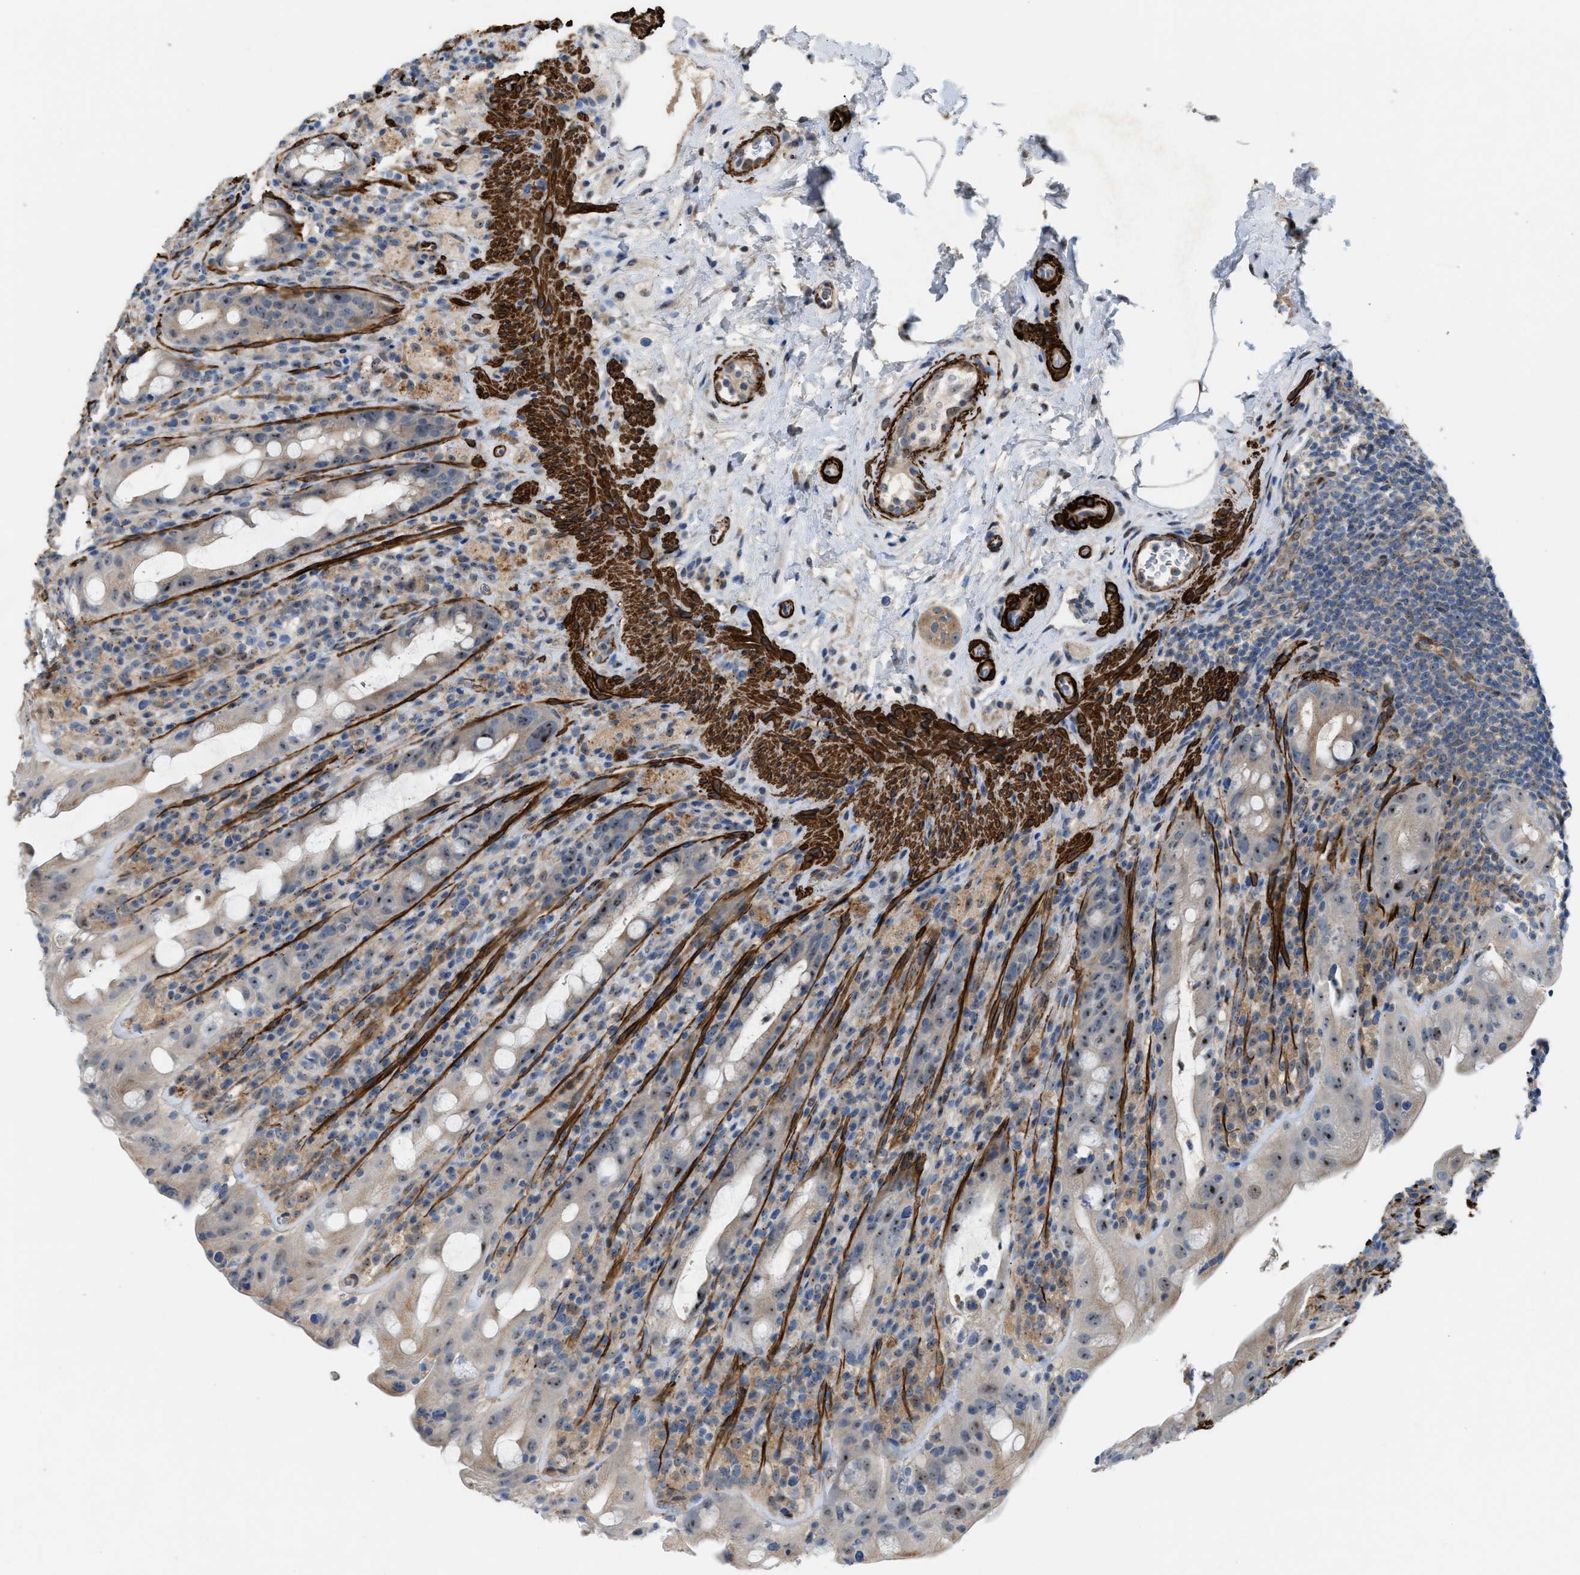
{"staining": {"intensity": "moderate", "quantity": "<25%", "location": "nuclear"}, "tissue": "rectum", "cell_type": "Glandular cells", "image_type": "normal", "snomed": [{"axis": "morphology", "description": "Normal tissue, NOS"}, {"axis": "topography", "description": "Rectum"}], "caption": "Immunohistochemical staining of unremarkable rectum exhibits moderate nuclear protein positivity in approximately <25% of glandular cells.", "gene": "NQO2", "patient": {"sex": "male", "age": 44}}